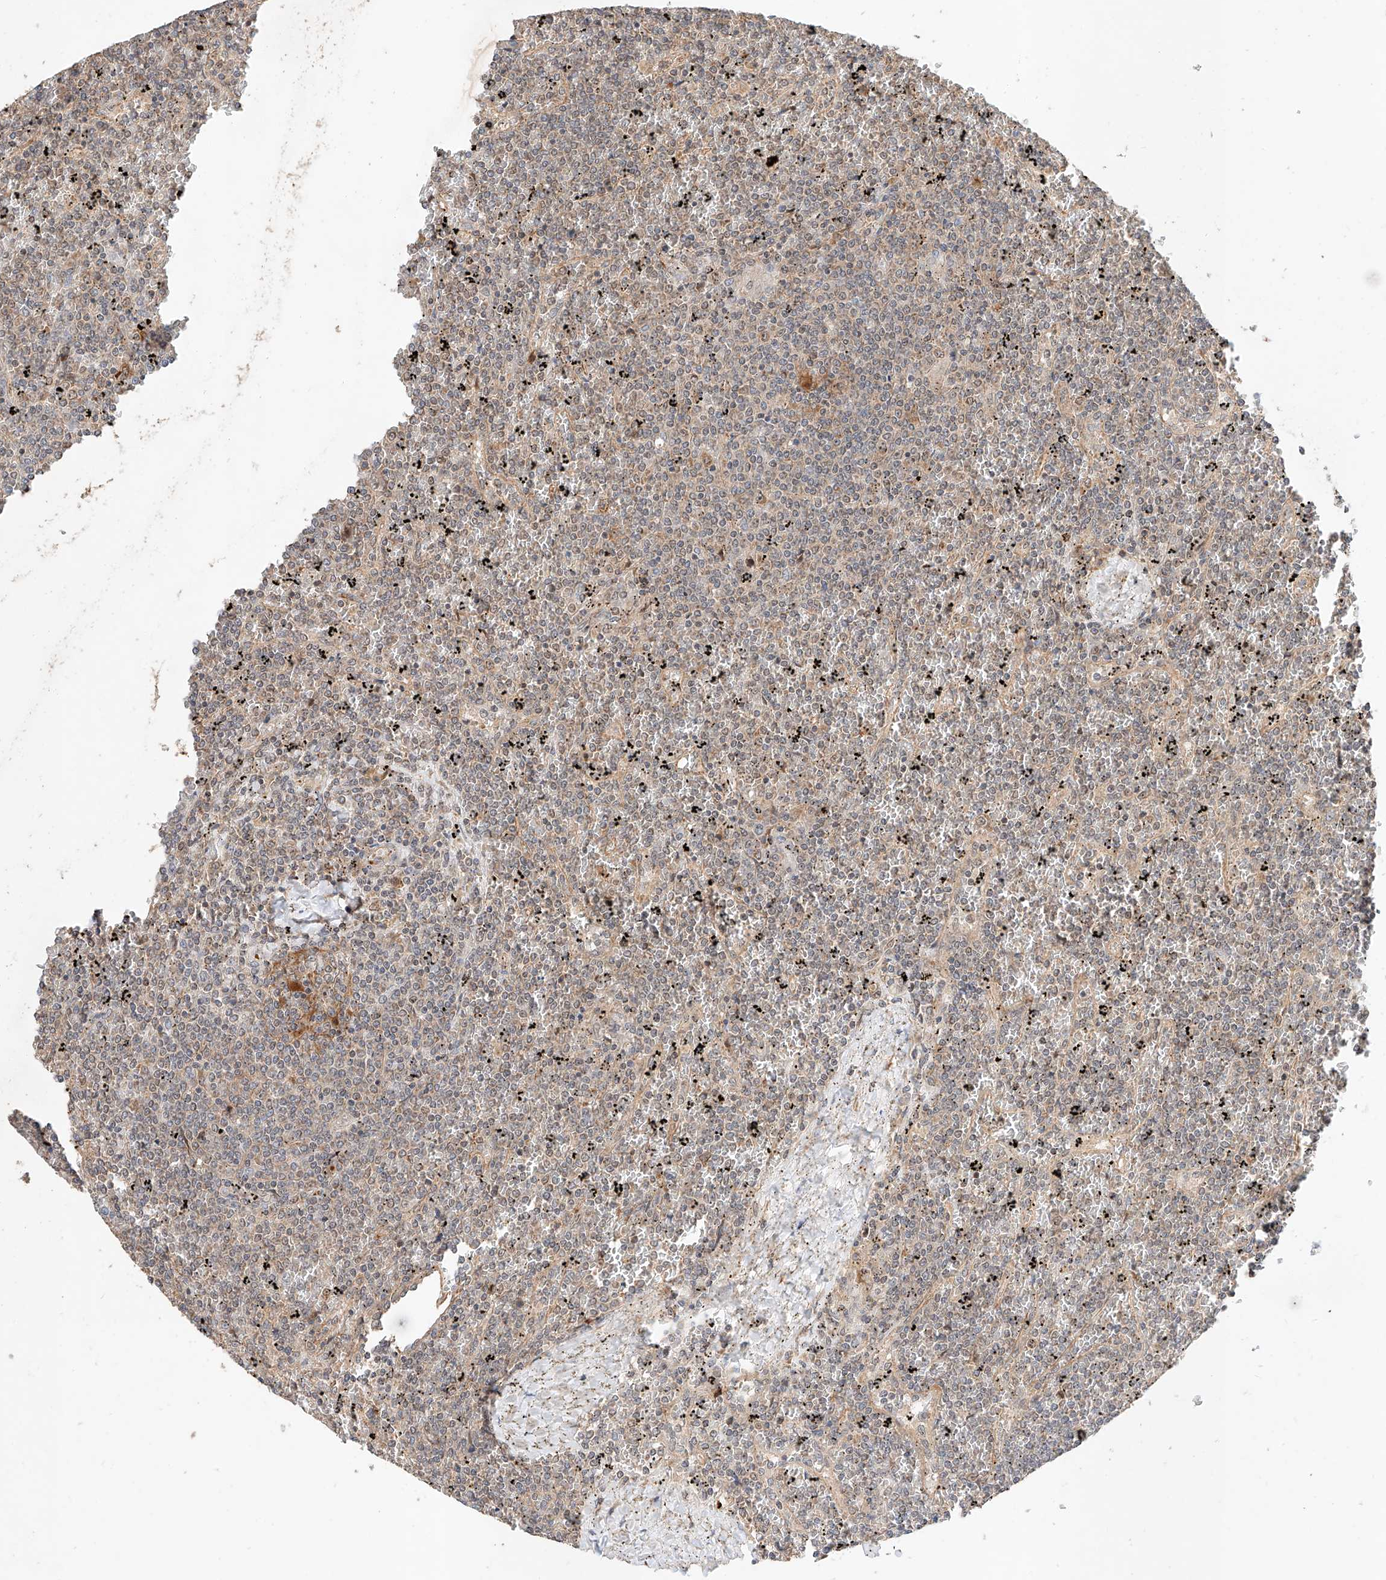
{"staining": {"intensity": "negative", "quantity": "none", "location": "none"}, "tissue": "lymphoma", "cell_type": "Tumor cells", "image_type": "cancer", "snomed": [{"axis": "morphology", "description": "Malignant lymphoma, non-Hodgkin's type, Low grade"}, {"axis": "topography", "description": "Spleen"}], "caption": "Lymphoma stained for a protein using immunohistochemistry (IHC) exhibits no expression tumor cells.", "gene": "RAB23", "patient": {"sex": "female", "age": 19}}